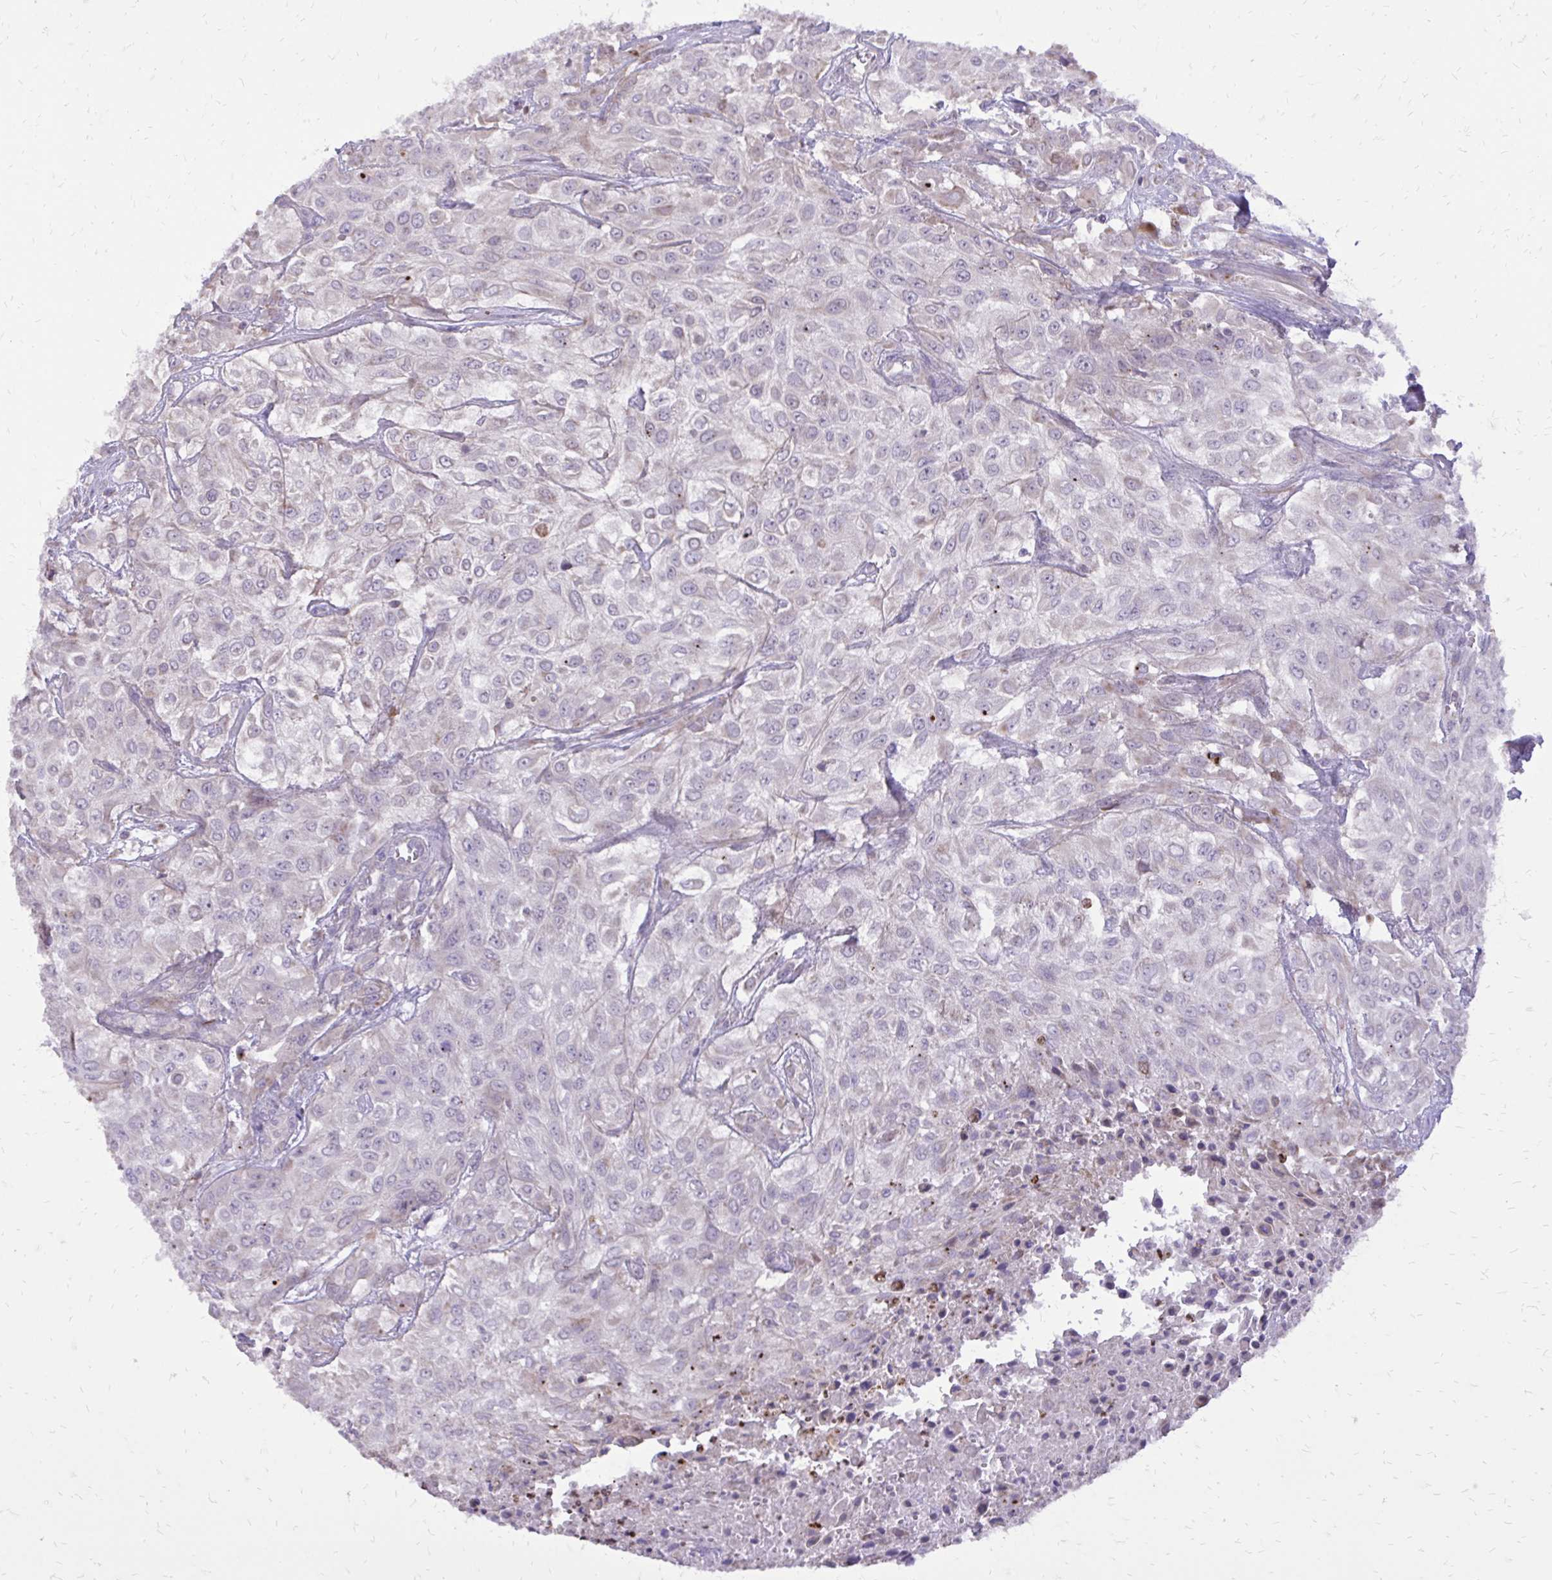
{"staining": {"intensity": "negative", "quantity": "none", "location": "none"}, "tissue": "urothelial cancer", "cell_type": "Tumor cells", "image_type": "cancer", "snomed": [{"axis": "morphology", "description": "Urothelial carcinoma, High grade"}, {"axis": "topography", "description": "Urinary bladder"}], "caption": "This is an immunohistochemistry (IHC) photomicrograph of human urothelial cancer. There is no staining in tumor cells.", "gene": "ABCC3", "patient": {"sex": "male", "age": 57}}